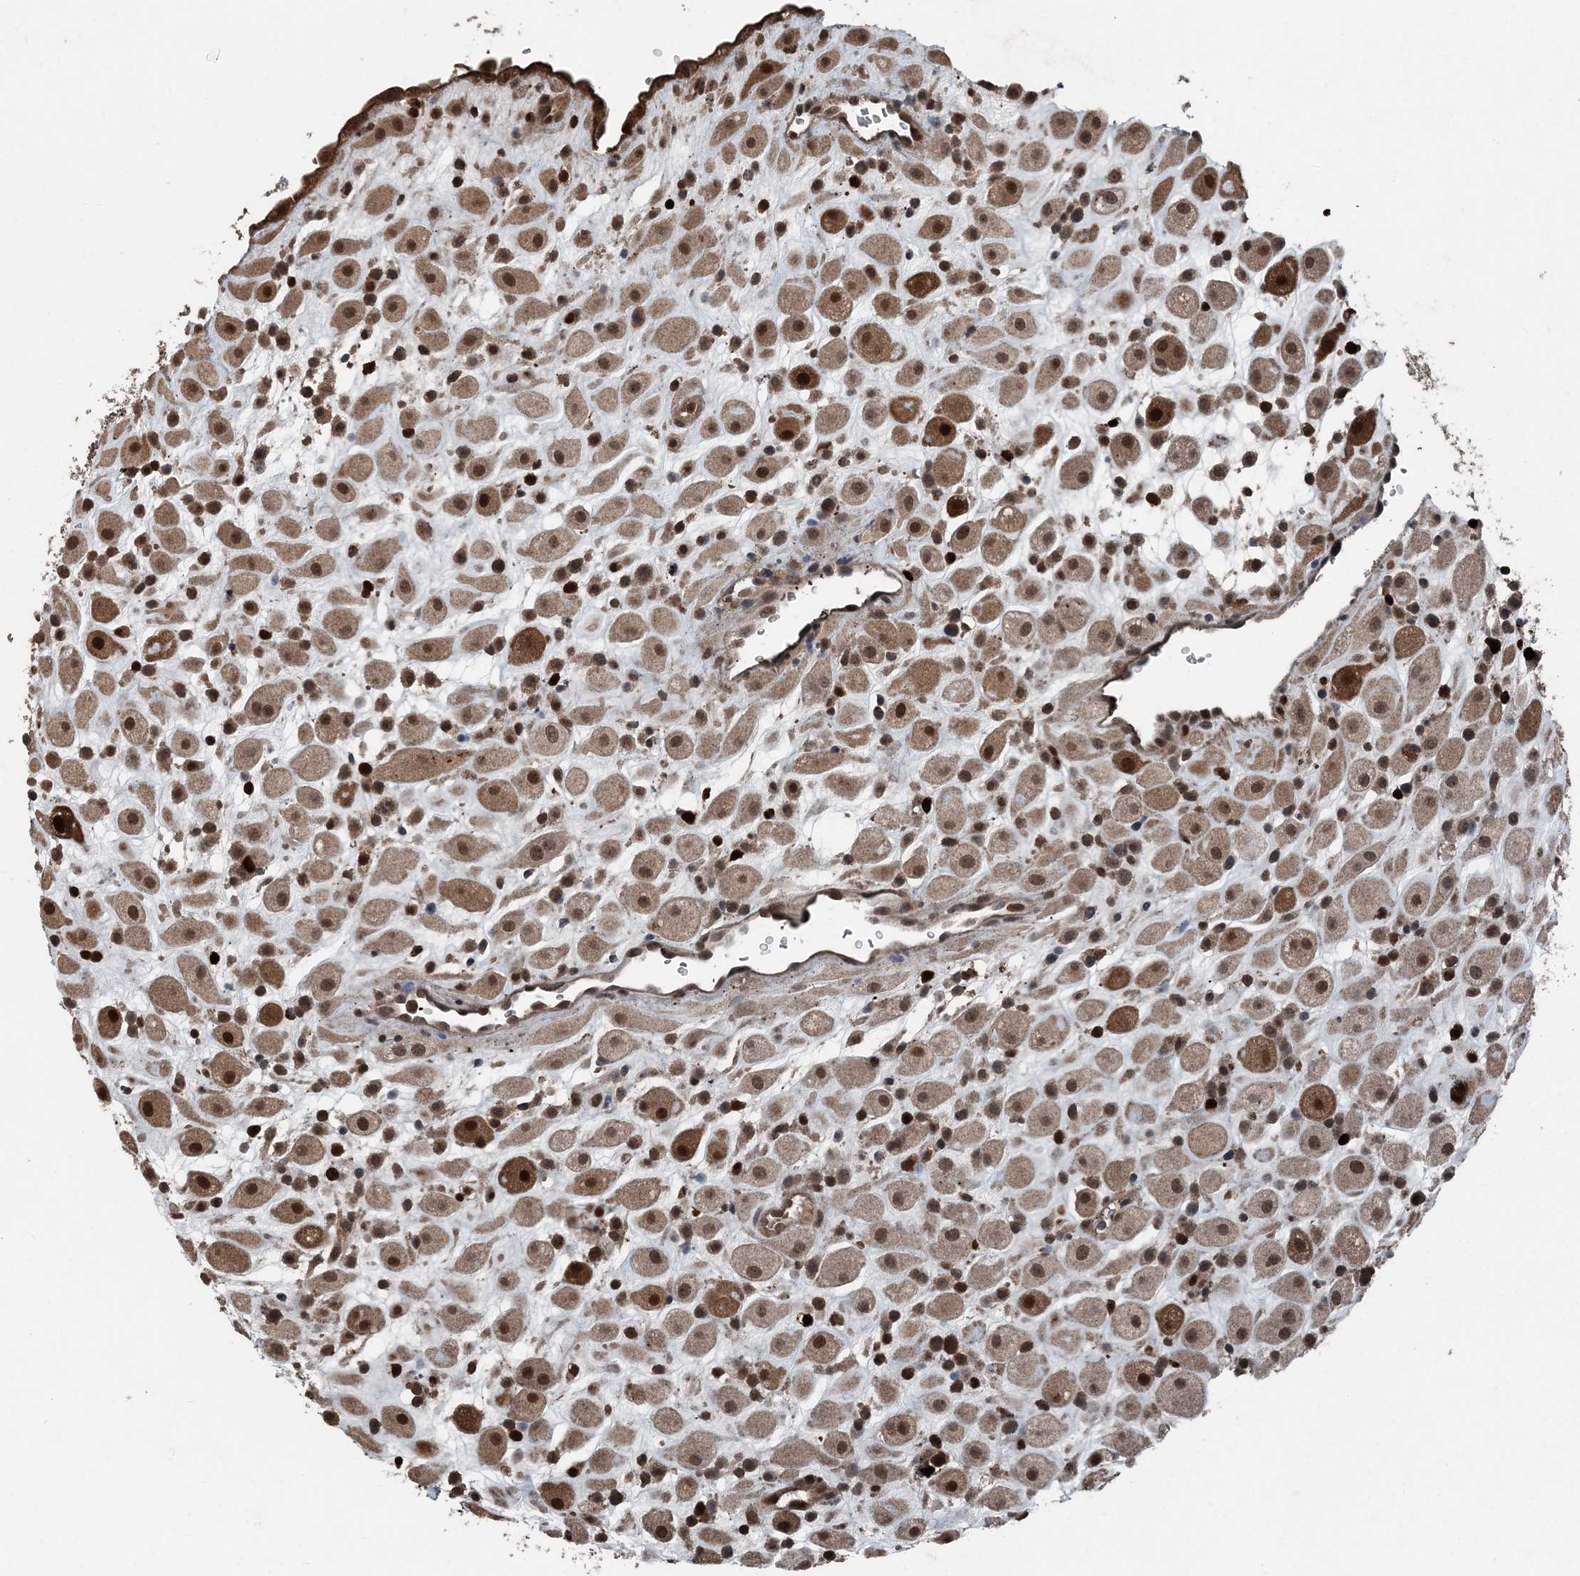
{"staining": {"intensity": "strong", "quantity": ">75%", "location": "cytoplasmic/membranous,nuclear"}, "tissue": "placenta", "cell_type": "Decidual cells", "image_type": "normal", "snomed": [{"axis": "morphology", "description": "Normal tissue, NOS"}, {"axis": "topography", "description": "Placenta"}], "caption": "This histopathology image reveals immunohistochemistry (IHC) staining of unremarkable placenta, with high strong cytoplasmic/membranous,nuclear staining in approximately >75% of decidual cells.", "gene": "CFL1", "patient": {"sex": "female", "age": 35}}